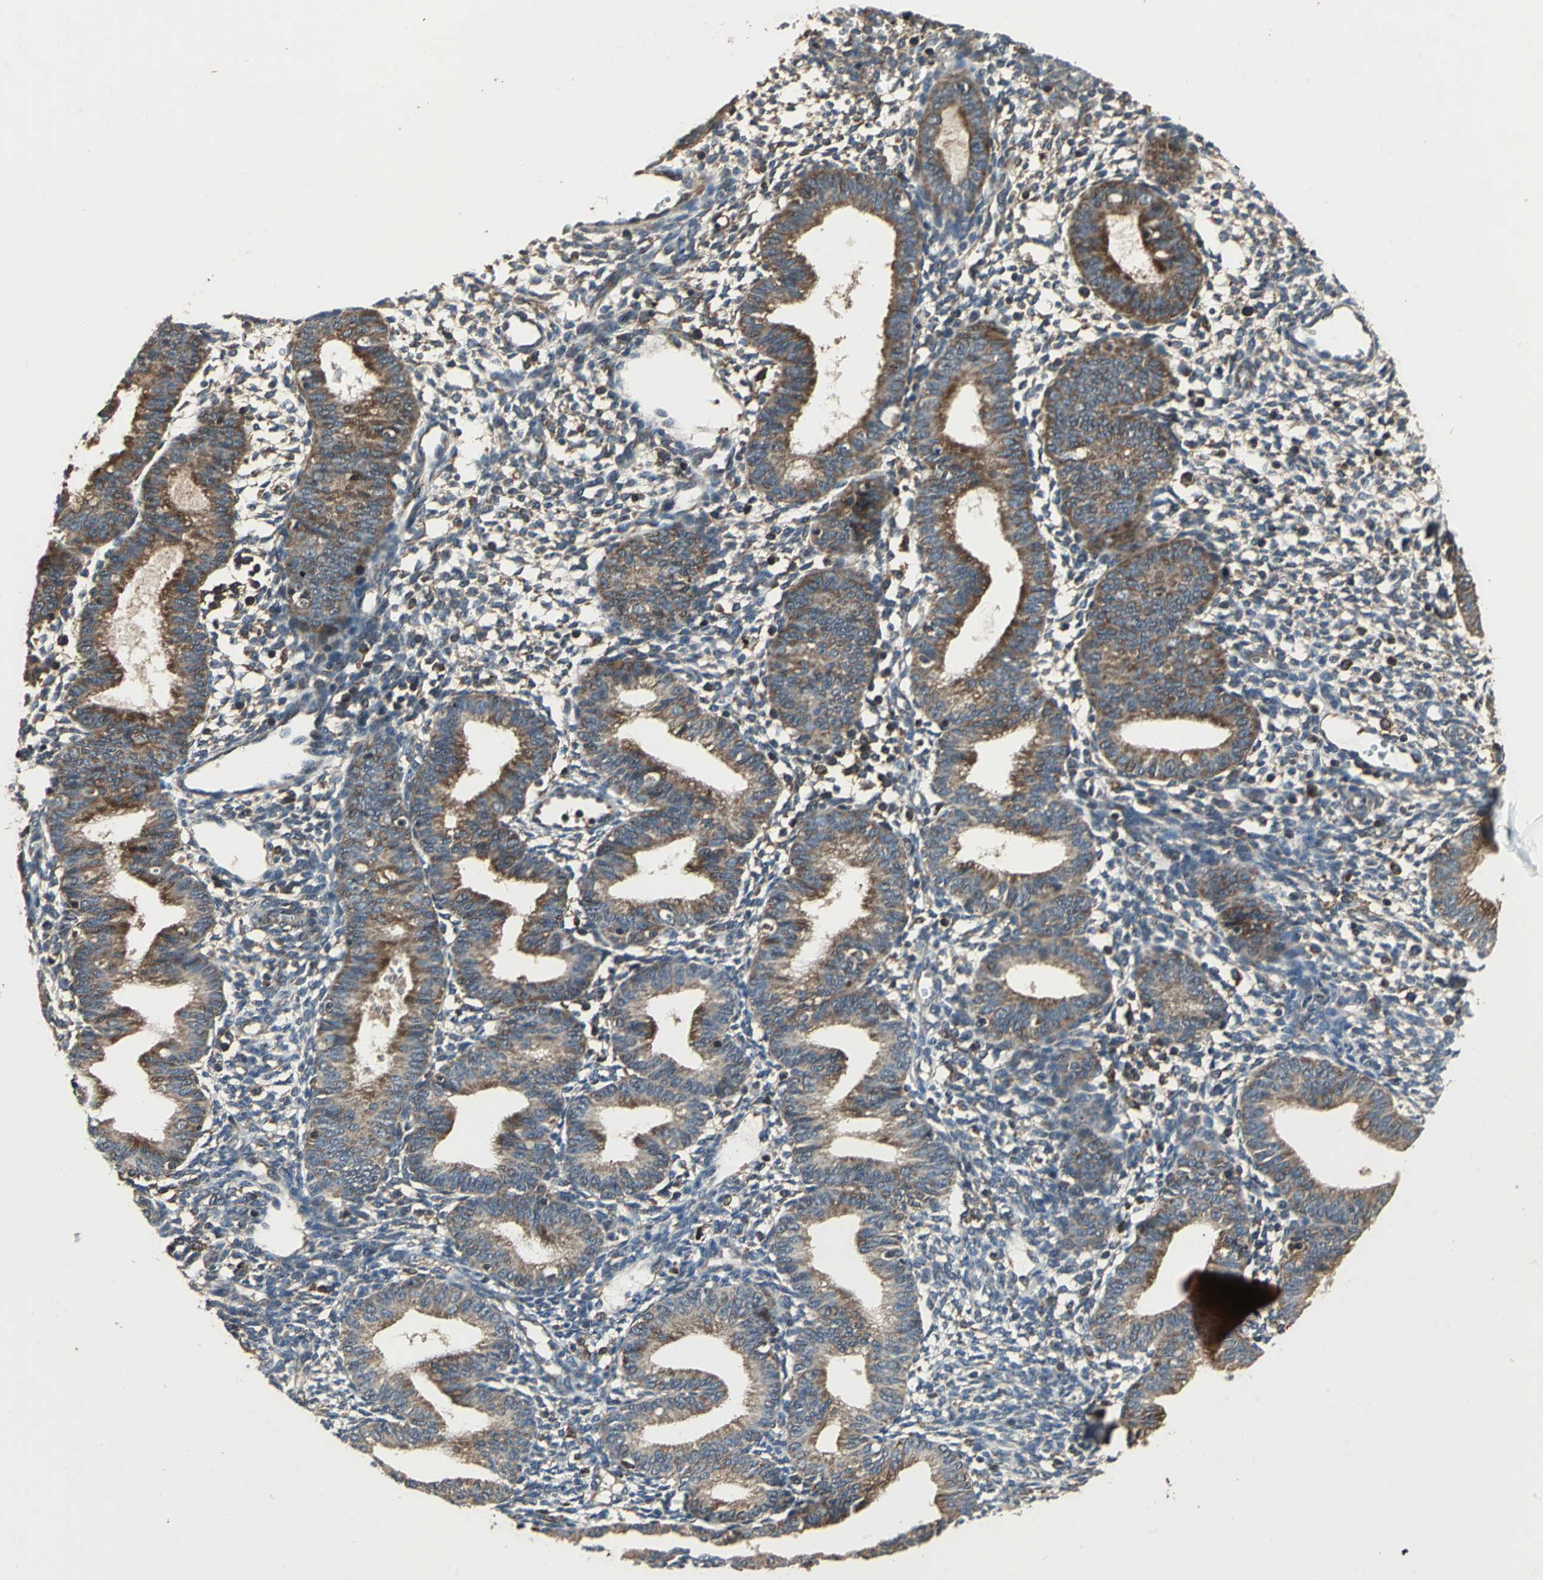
{"staining": {"intensity": "moderate", "quantity": "<25%", "location": "nuclear"}, "tissue": "endometrium", "cell_type": "Cells in endometrial stroma", "image_type": "normal", "snomed": [{"axis": "morphology", "description": "Normal tissue, NOS"}, {"axis": "topography", "description": "Endometrium"}], "caption": "DAB (3,3'-diaminobenzidine) immunohistochemical staining of unremarkable endometrium exhibits moderate nuclear protein expression in about <25% of cells in endometrial stroma.", "gene": "EIF2B2", "patient": {"sex": "female", "age": 61}}